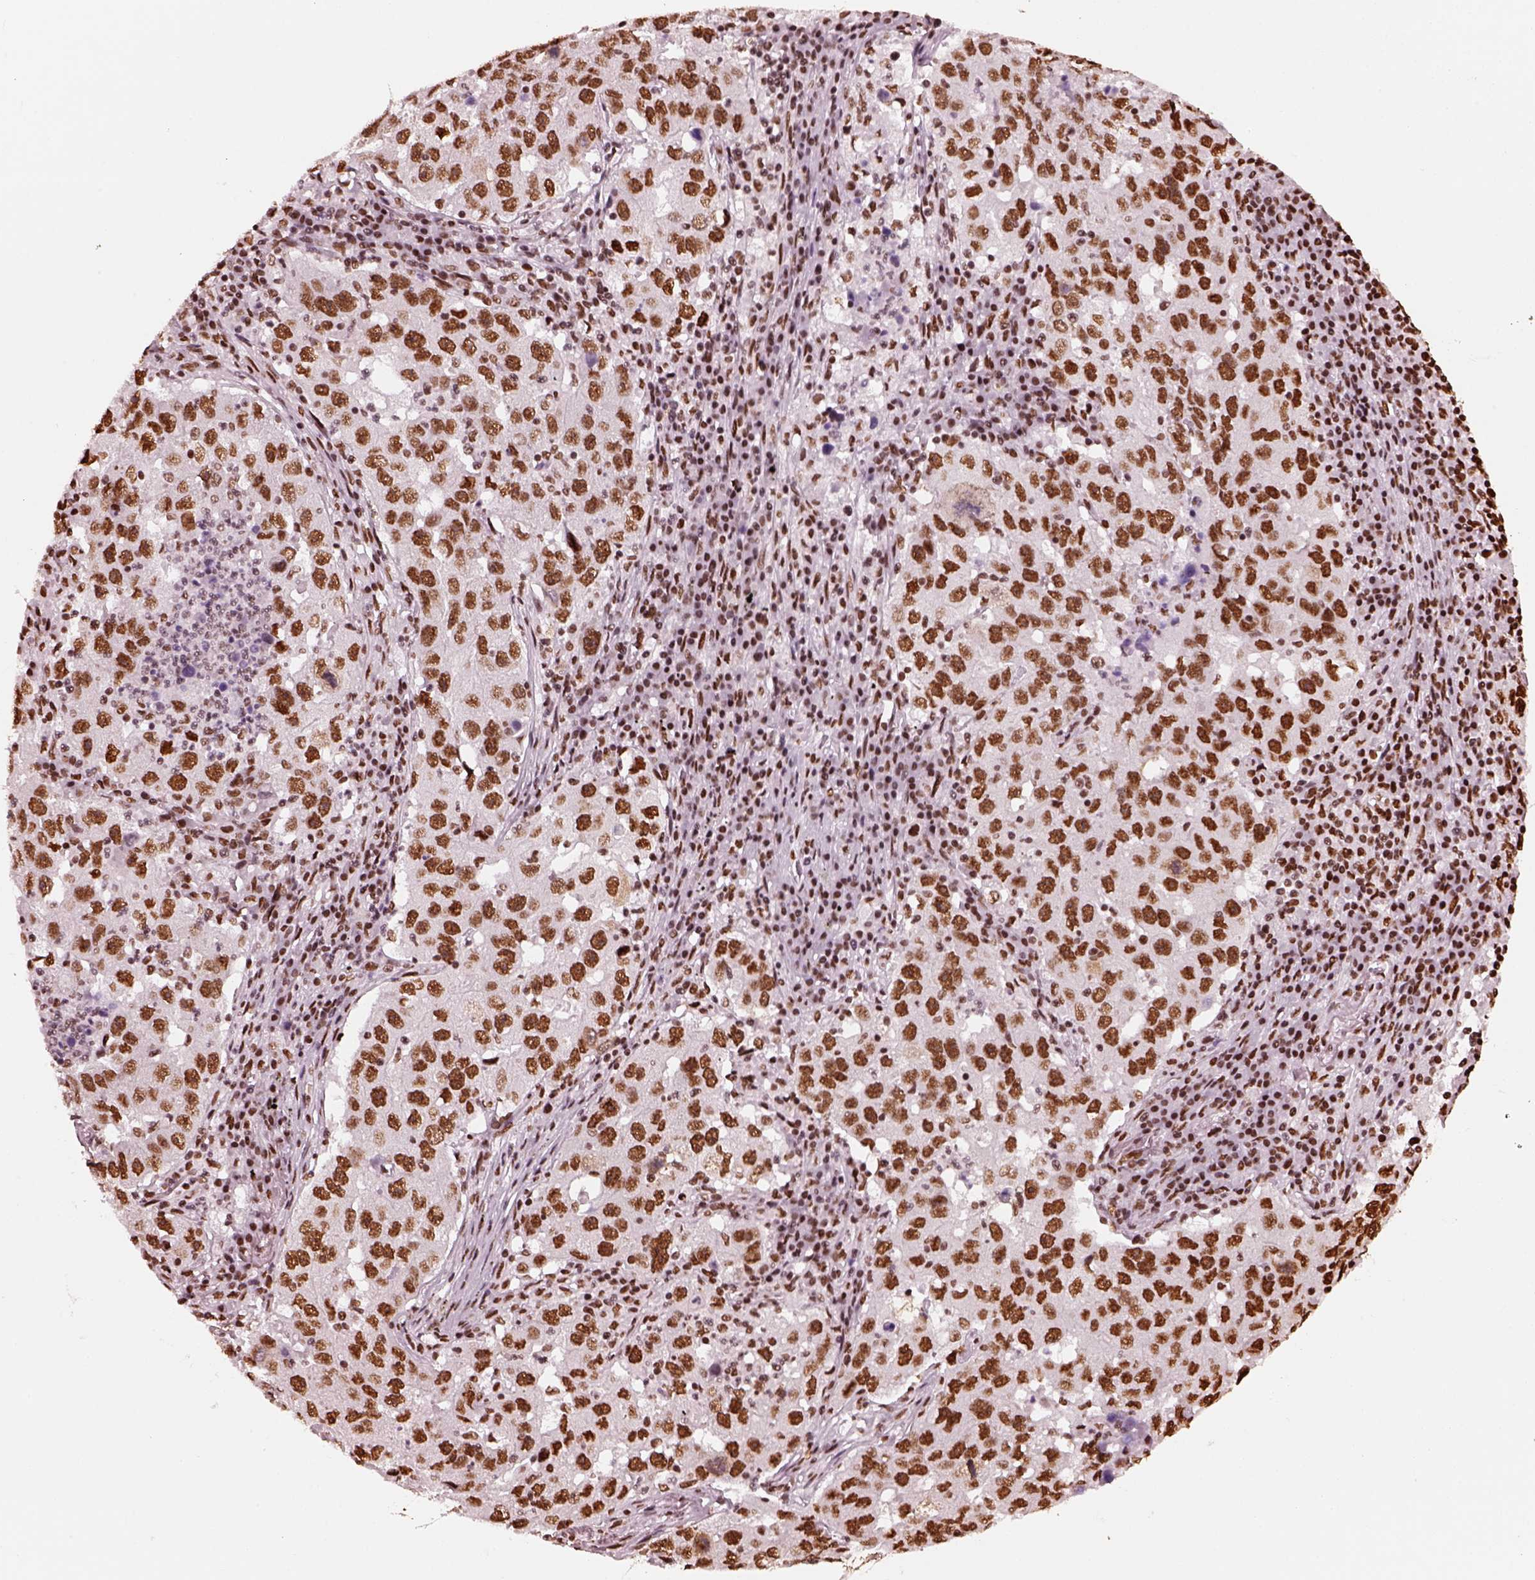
{"staining": {"intensity": "strong", "quantity": ">75%", "location": "nuclear"}, "tissue": "lung cancer", "cell_type": "Tumor cells", "image_type": "cancer", "snomed": [{"axis": "morphology", "description": "Adenocarcinoma, NOS"}, {"axis": "topography", "description": "Lung"}], "caption": "This image displays immunohistochemistry (IHC) staining of lung cancer, with high strong nuclear positivity in about >75% of tumor cells.", "gene": "CBFA2T3", "patient": {"sex": "male", "age": 73}}